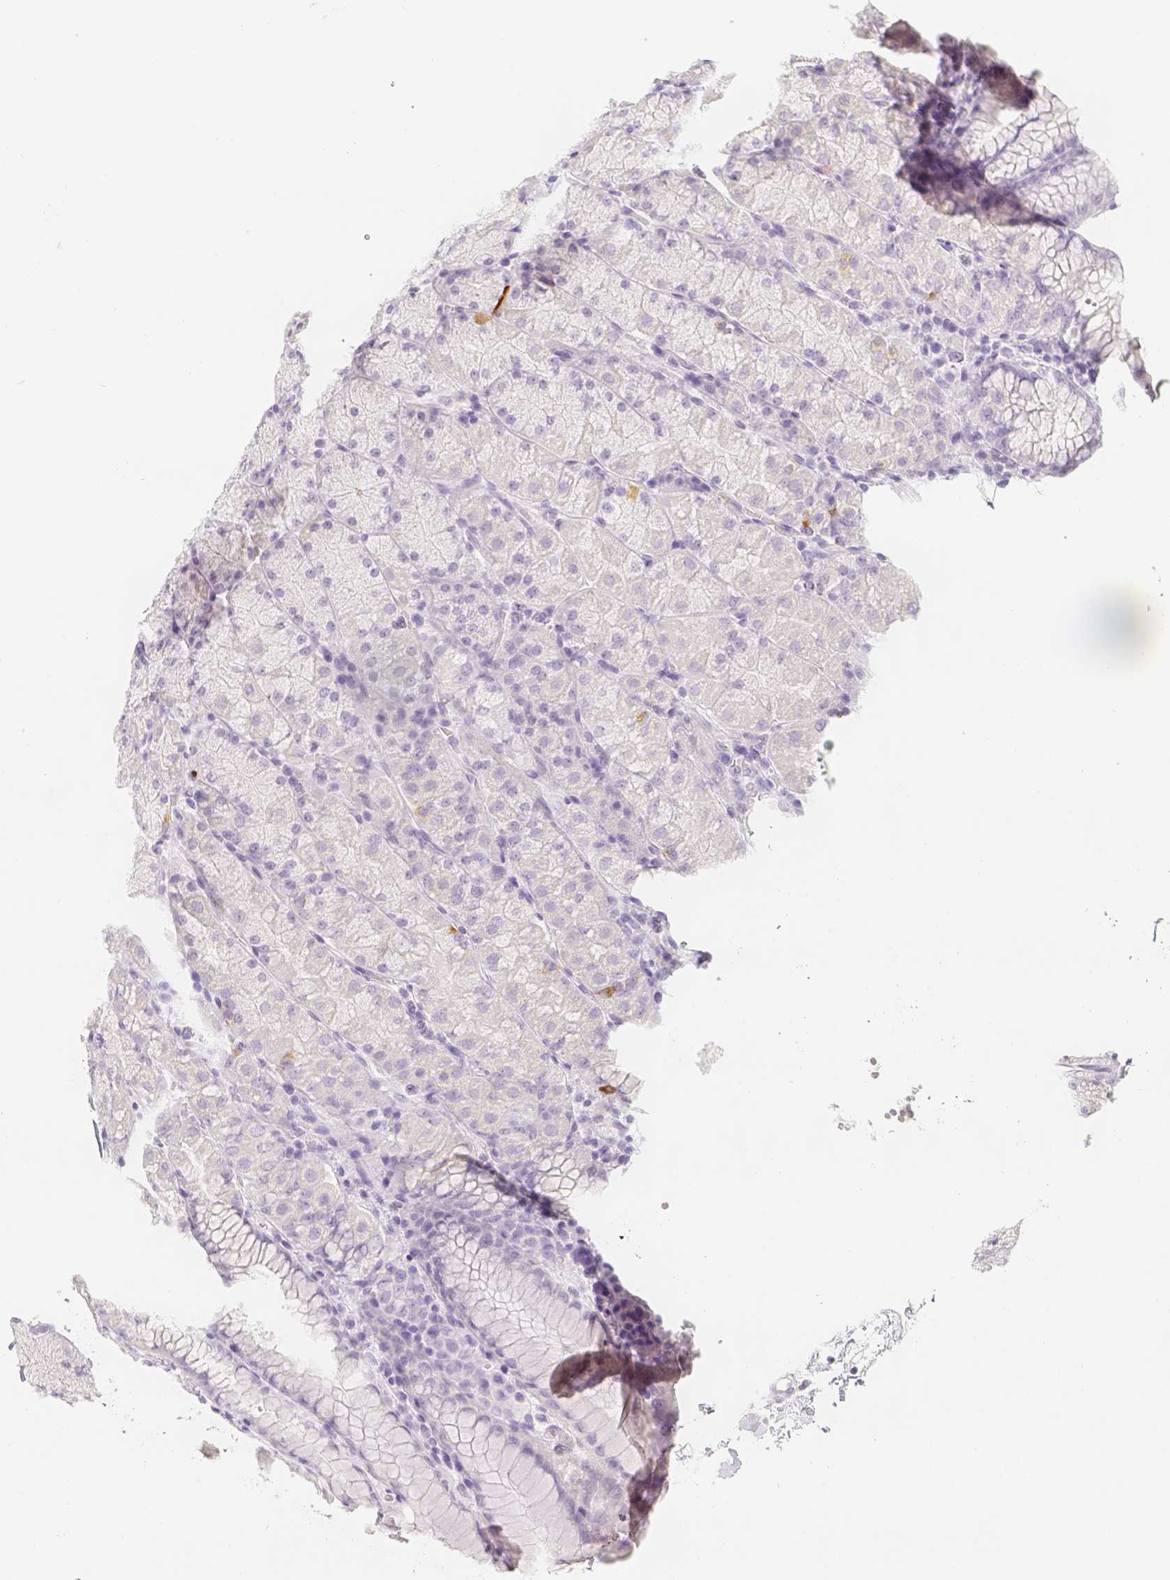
{"staining": {"intensity": "strong", "quantity": "<25%", "location": "cytoplasmic/membranous"}, "tissue": "stomach", "cell_type": "Glandular cells", "image_type": "normal", "snomed": [{"axis": "morphology", "description": "Normal tissue, NOS"}, {"axis": "topography", "description": "Stomach, upper"}, {"axis": "topography", "description": "Stomach"}], "caption": "Normal stomach was stained to show a protein in brown. There is medium levels of strong cytoplasmic/membranous expression in approximately <25% of glandular cells. (Stains: DAB in brown, nuclei in blue, Microscopy: brightfield microscopy at high magnification).", "gene": "SLC18A1", "patient": {"sex": "male", "age": 76}}